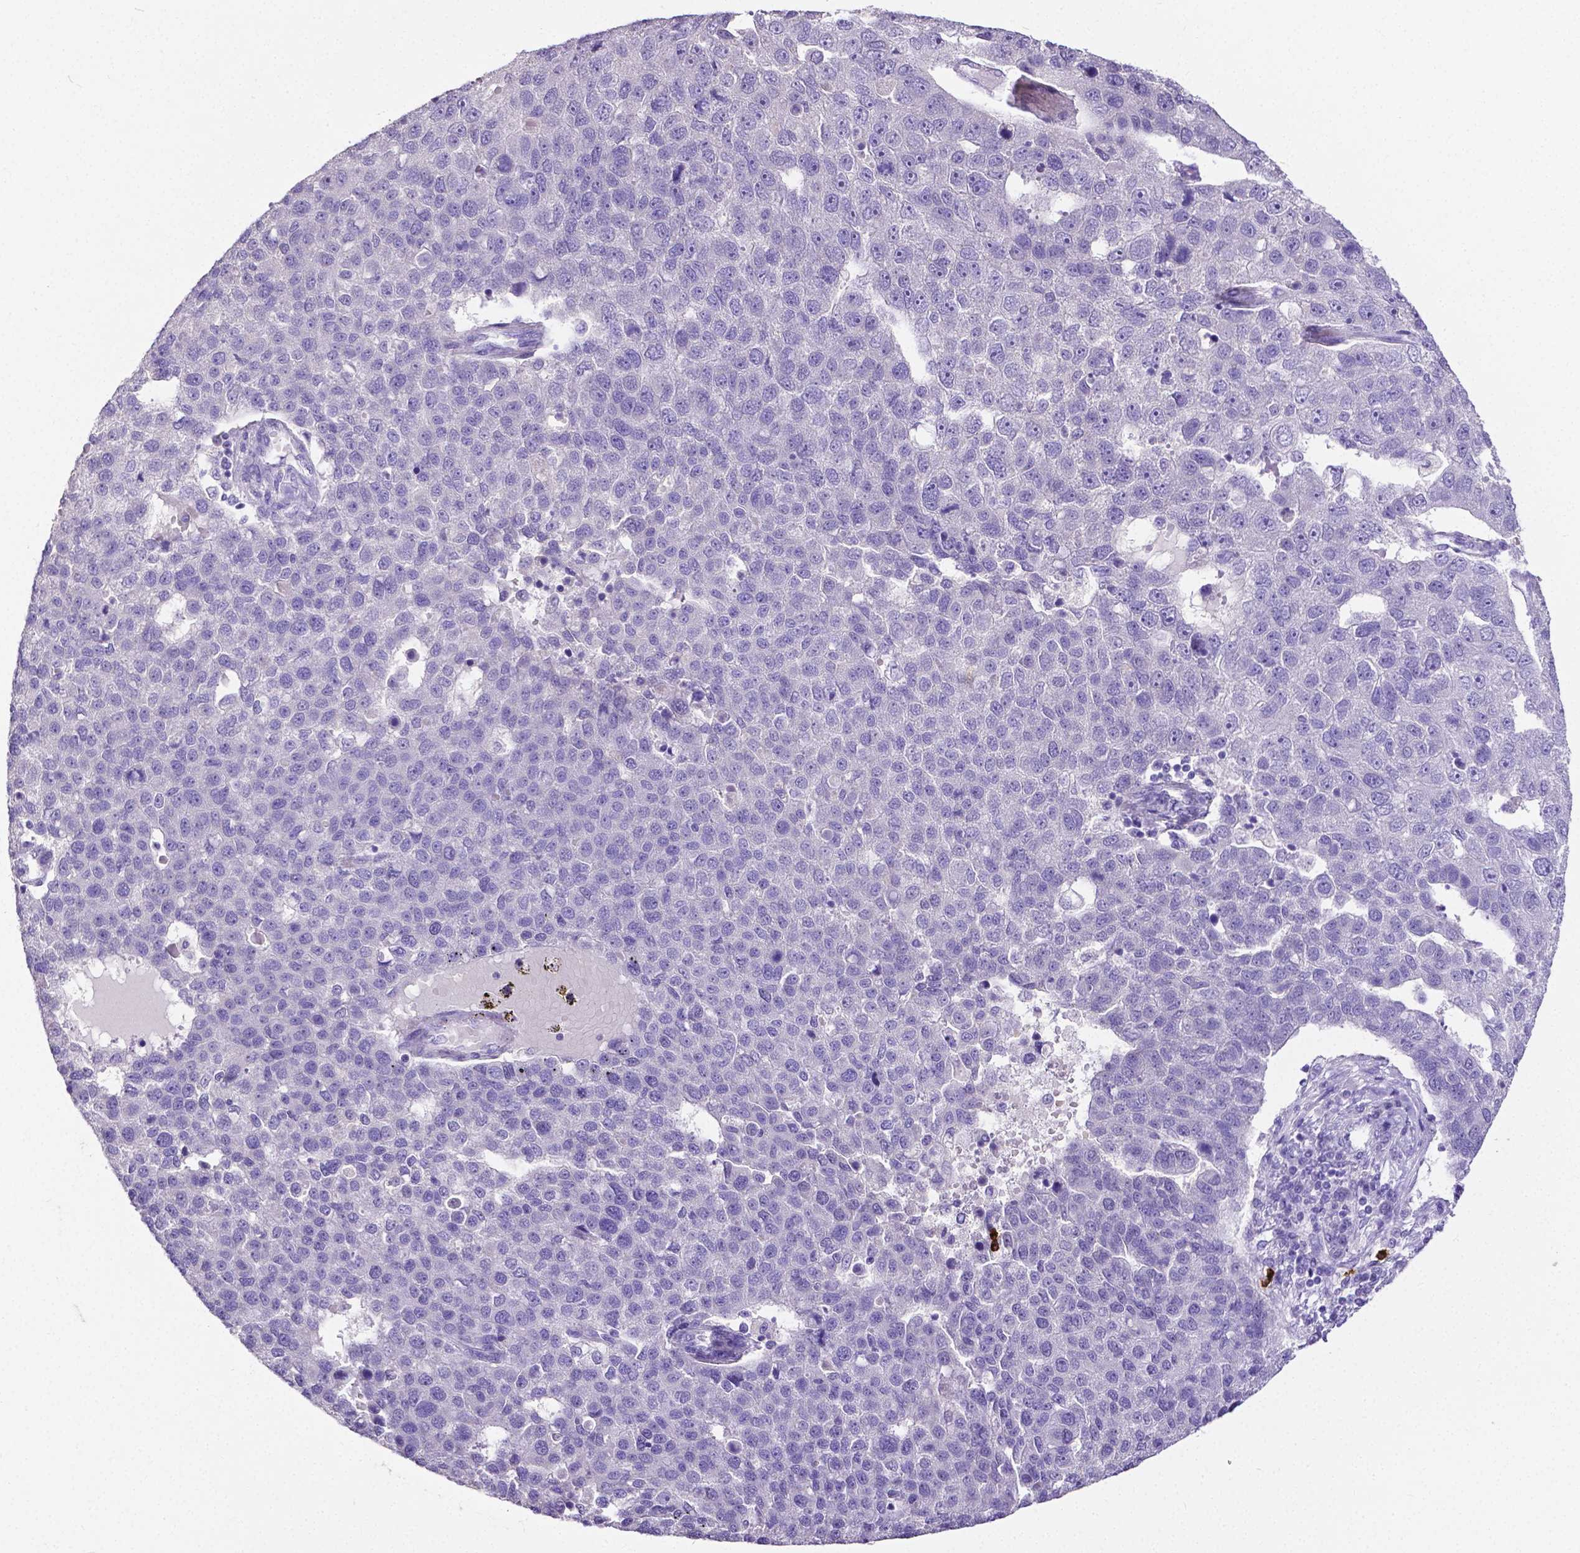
{"staining": {"intensity": "negative", "quantity": "none", "location": "none"}, "tissue": "pancreatic cancer", "cell_type": "Tumor cells", "image_type": "cancer", "snomed": [{"axis": "morphology", "description": "Adenocarcinoma, NOS"}, {"axis": "topography", "description": "Pancreas"}], "caption": "There is no significant staining in tumor cells of pancreatic cancer.", "gene": "MMP9", "patient": {"sex": "female", "age": 61}}